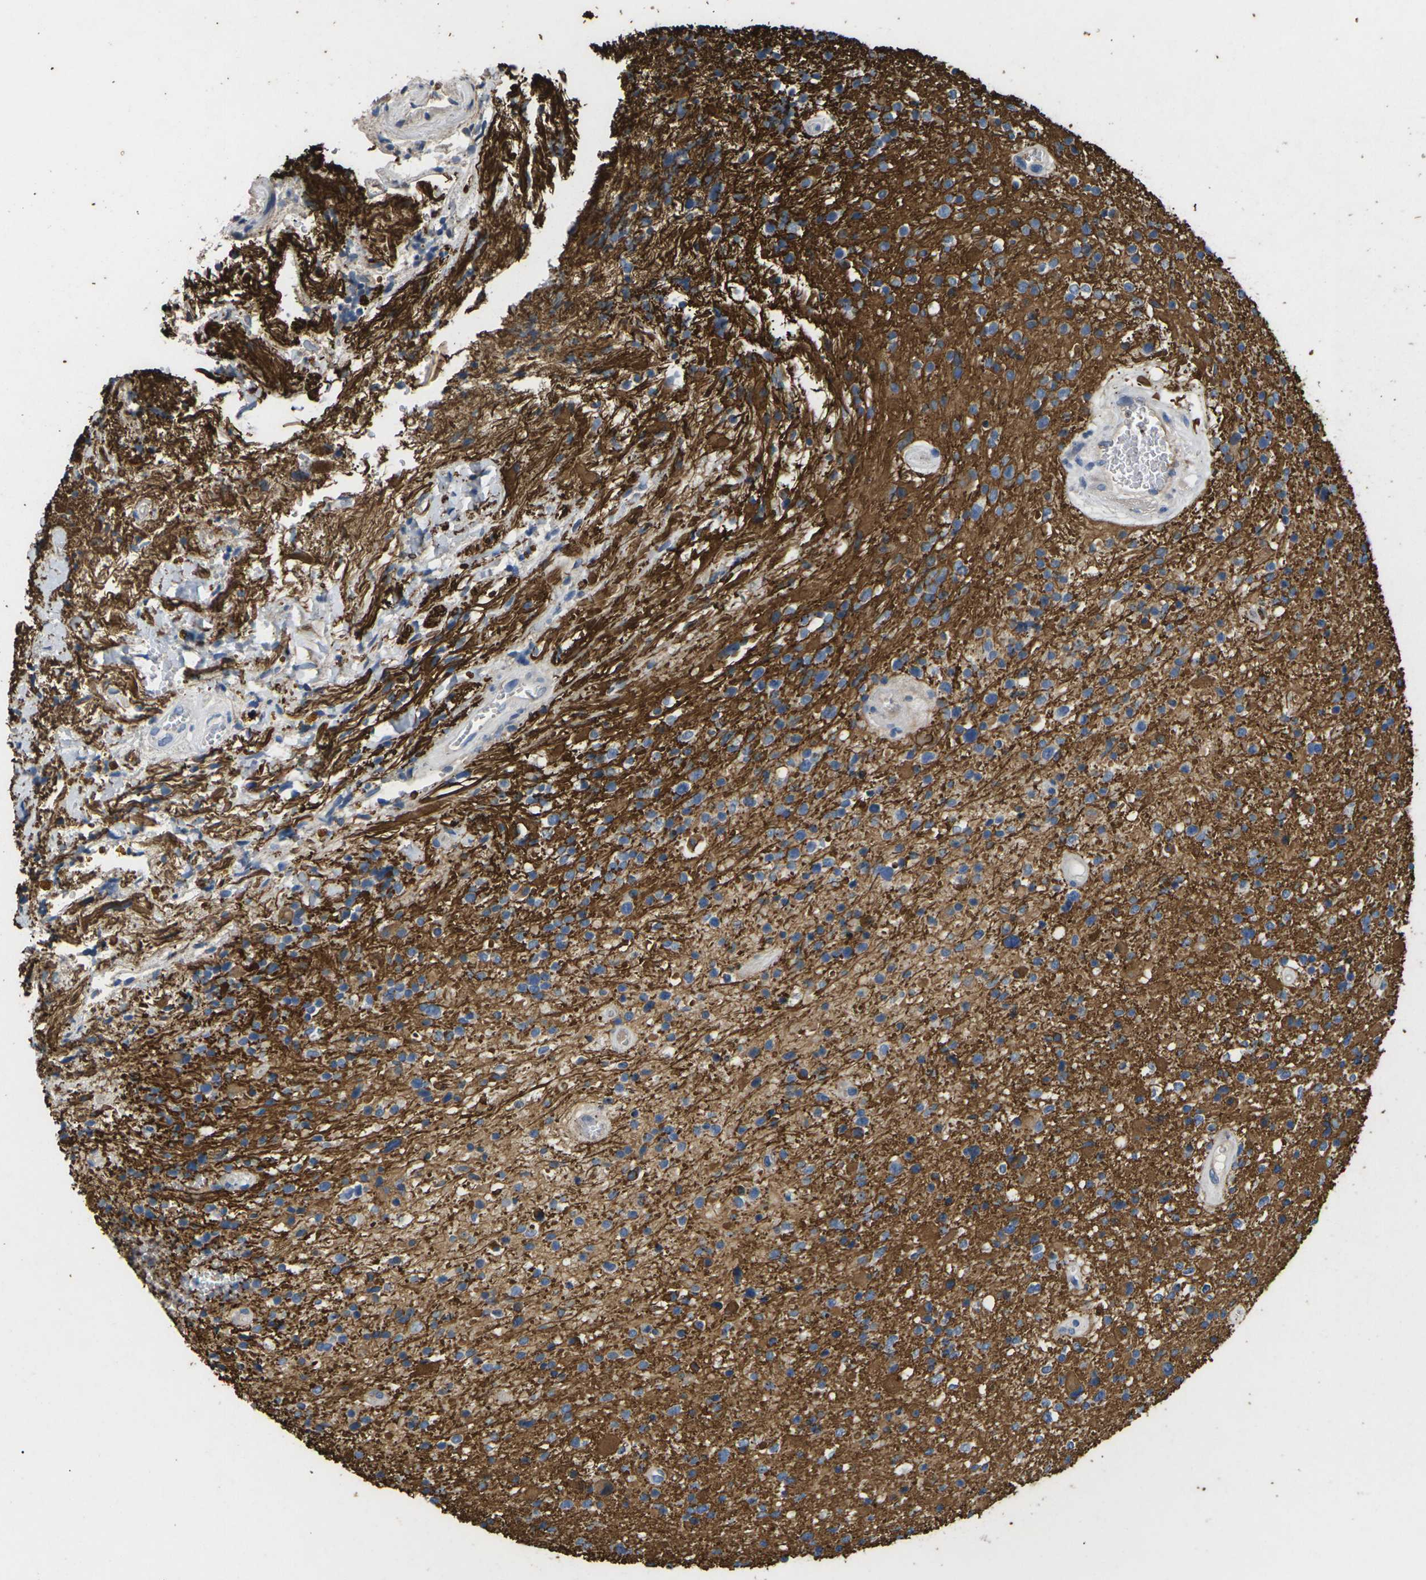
{"staining": {"intensity": "strong", "quantity": ">75%", "location": "cytoplasmic/membranous"}, "tissue": "glioma", "cell_type": "Tumor cells", "image_type": "cancer", "snomed": [{"axis": "morphology", "description": "Glioma, malignant, High grade"}, {"axis": "topography", "description": "Brain"}], "caption": "IHC image of human glioma stained for a protein (brown), which displays high levels of strong cytoplasmic/membranous positivity in about >75% of tumor cells.", "gene": "KLHDC8B", "patient": {"sex": "male", "age": 33}}